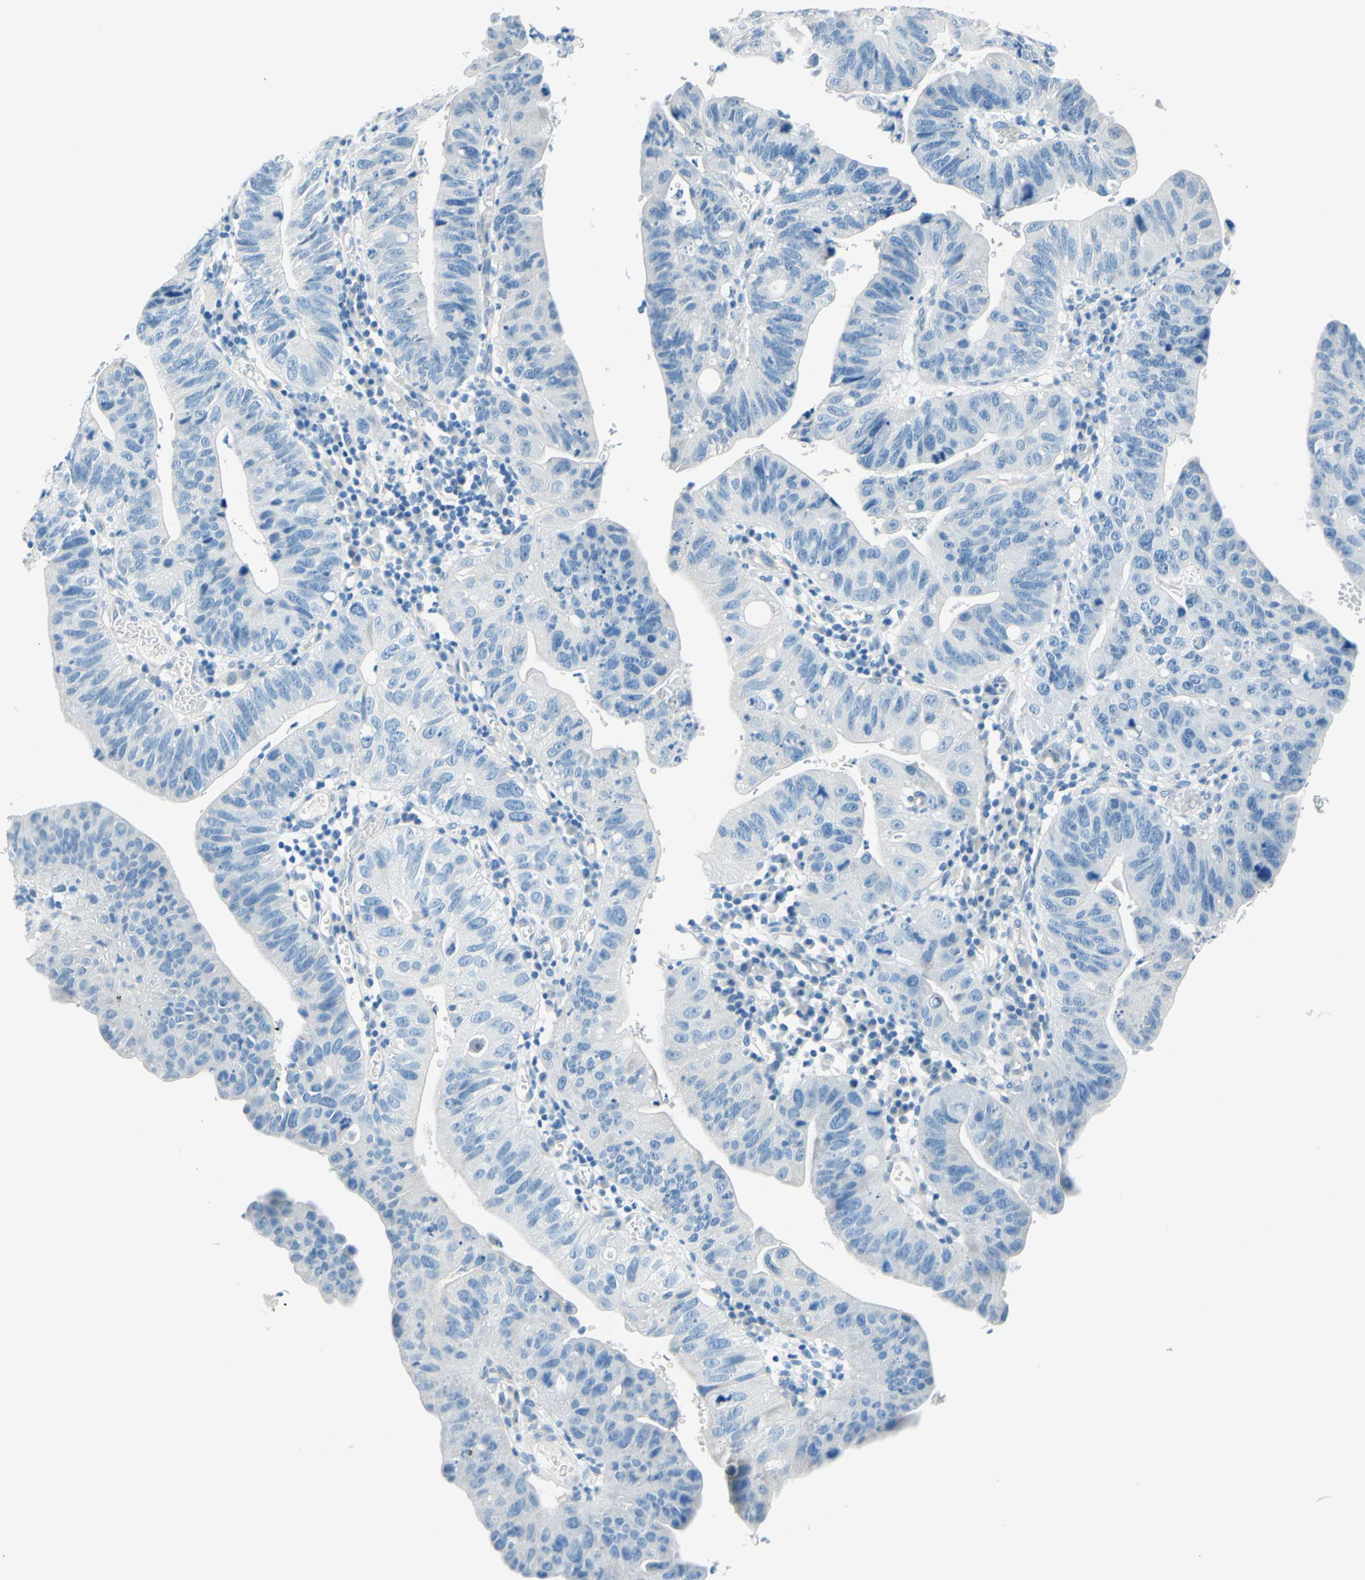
{"staining": {"intensity": "negative", "quantity": "none", "location": "none"}, "tissue": "stomach cancer", "cell_type": "Tumor cells", "image_type": "cancer", "snomed": [{"axis": "morphology", "description": "Adenocarcinoma, NOS"}, {"axis": "topography", "description": "Stomach"}], "caption": "High magnification brightfield microscopy of stomach cancer (adenocarcinoma) stained with DAB (brown) and counterstained with hematoxylin (blue): tumor cells show no significant positivity.", "gene": "PASD1", "patient": {"sex": "male", "age": 59}}